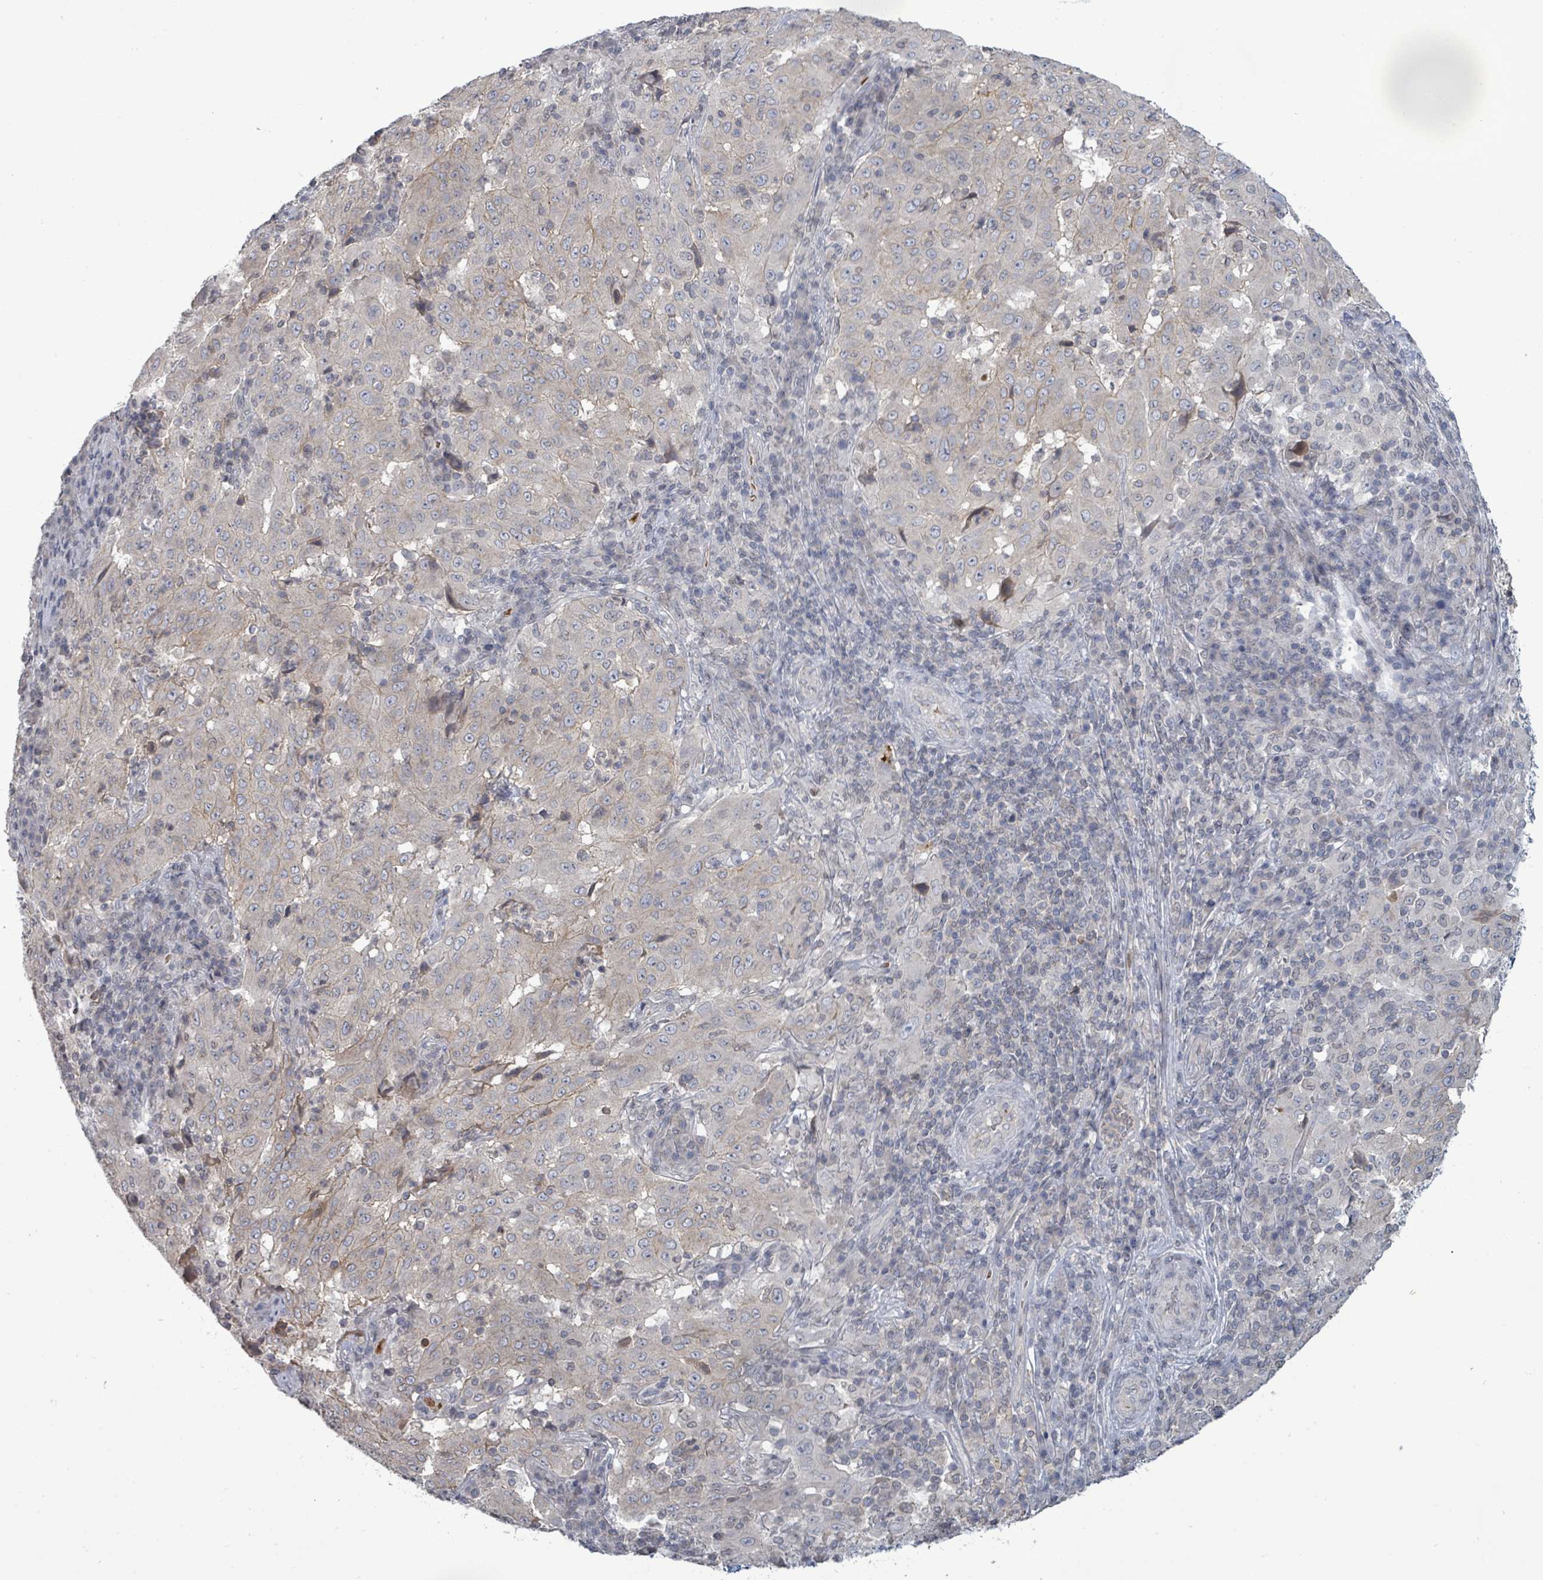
{"staining": {"intensity": "negative", "quantity": "none", "location": "none"}, "tissue": "pancreatic cancer", "cell_type": "Tumor cells", "image_type": "cancer", "snomed": [{"axis": "morphology", "description": "Adenocarcinoma, NOS"}, {"axis": "topography", "description": "Pancreas"}], "caption": "DAB (3,3'-diaminobenzidine) immunohistochemical staining of human pancreatic cancer reveals no significant positivity in tumor cells.", "gene": "GRM8", "patient": {"sex": "male", "age": 63}}